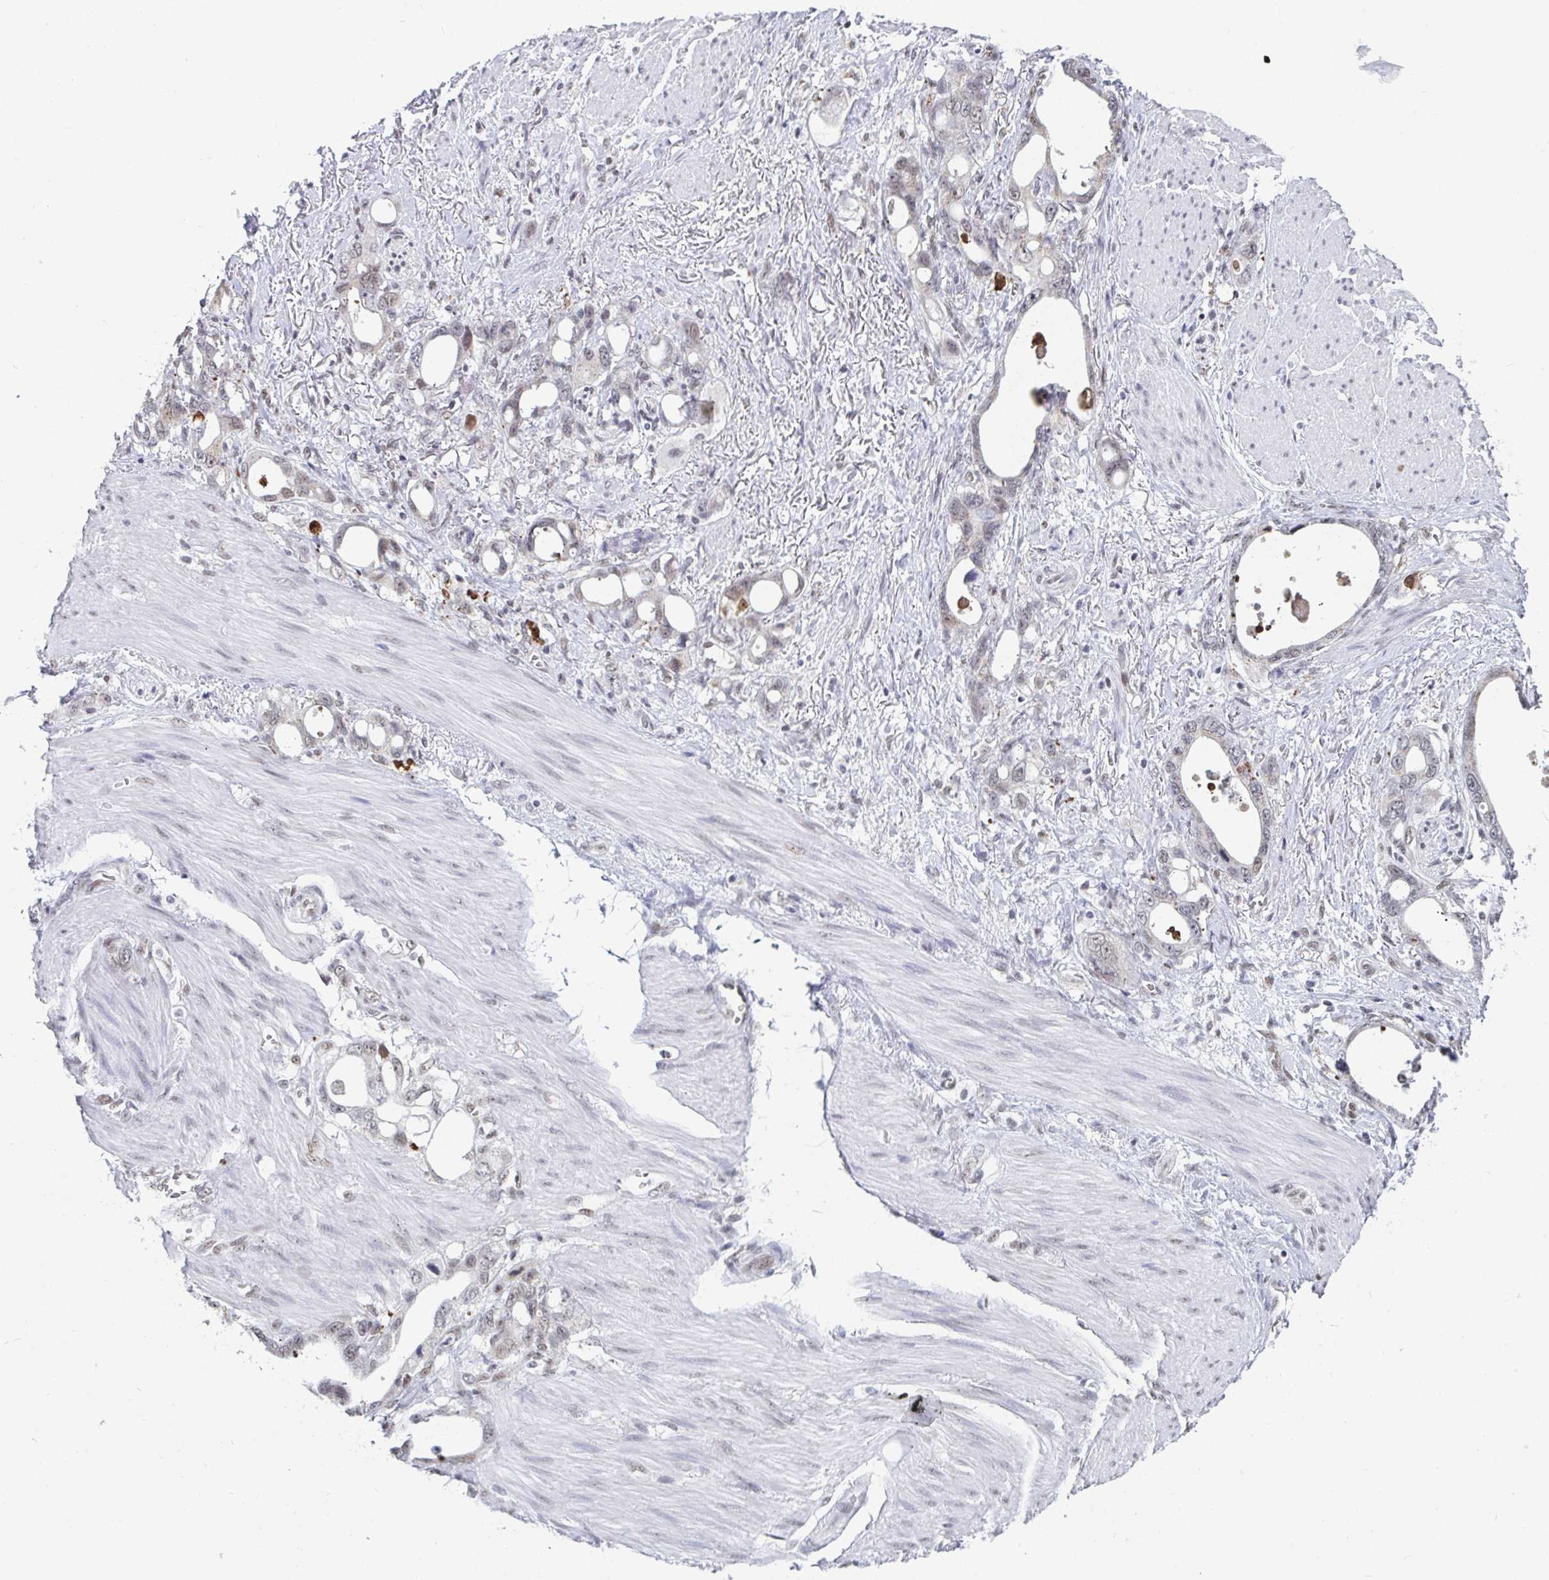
{"staining": {"intensity": "weak", "quantity": "<25%", "location": "cytoplasmic/membranous,nuclear"}, "tissue": "stomach cancer", "cell_type": "Tumor cells", "image_type": "cancer", "snomed": [{"axis": "morphology", "description": "Adenocarcinoma, NOS"}, {"axis": "topography", "description": "Stomach, upper"}], "caption": "Immunohistochemistry (IHC) of stomach cancer (adenocarcinoma) reveals no expression in tumor cells. (DAB immunohistochemistry, high magnification).", "gene": "TRIP12", "patient": {"sex": "male", "age": 74}}